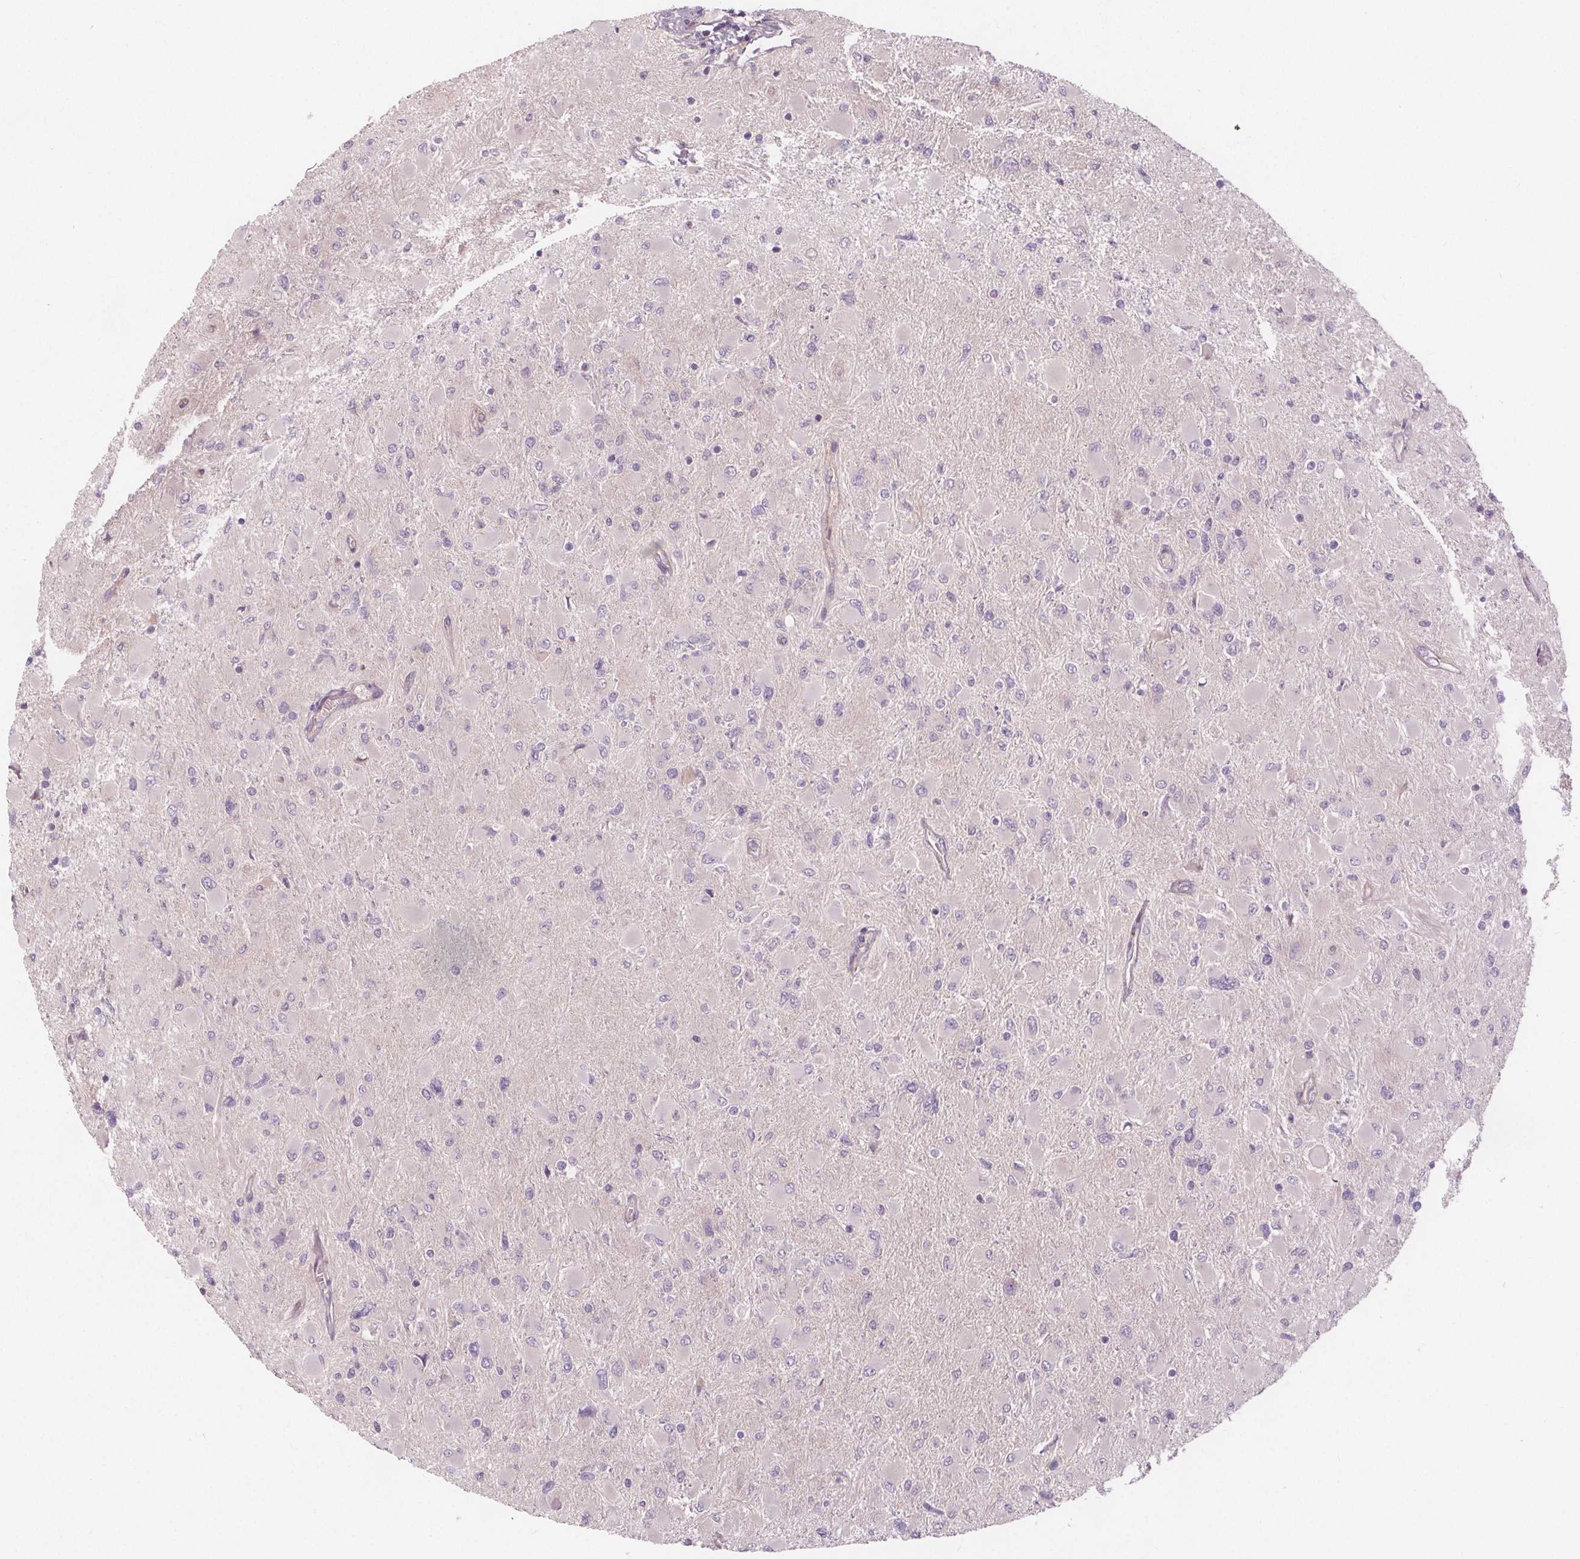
{"staining": {"intensity": "negative", "quantity": "none", "location": "none"}, "tissue": "glioma", "cell_type": "Tumor cells", "image_type": "cancer", "snomed": [{"axis": "morphology", "description": "Glioma, malignant, High grade"}, {"axis": "topography", "description": "Cerebral cortex"}], "caption": "IHC of human glioma reveals no positivity in tumor cells. (Immunohistochemistry (ihc), brightfield microscopy, high magnification).", "gene": "VNN1", "patient": {"sex": "female", "age": 36}}